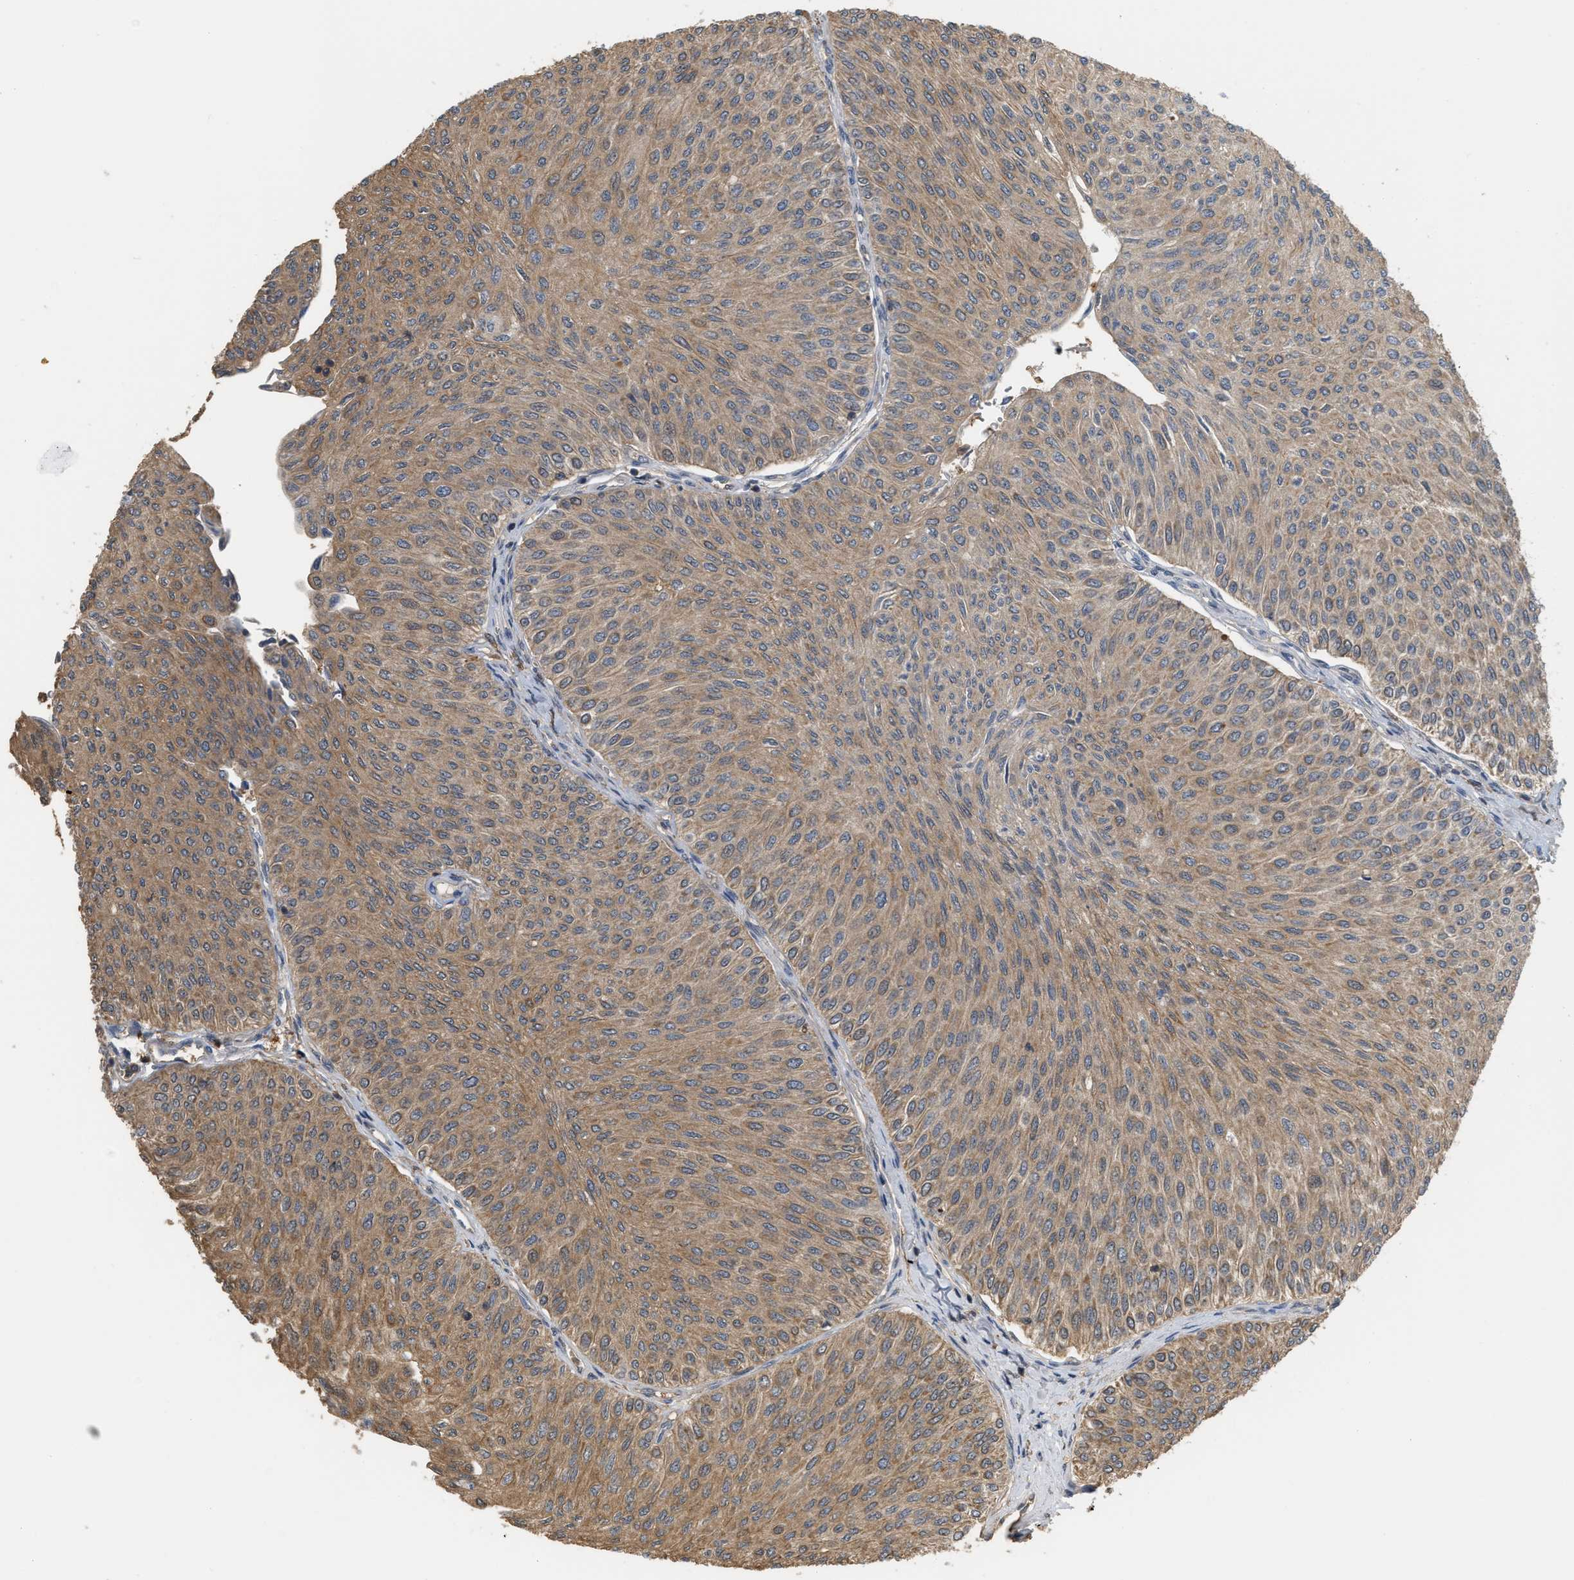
{"staining": {"intensity": "moderate", "quantity": ">75%", "location": "cytoplasmic/membranous"}, "tissue": "urothelial cancer", "cell_type": "Tumor cells", "image_type": "cancer", "snomed": [{"axis": "morphology", "description": "Urothelial carcinoma, Low grade"}, {"axis": "topography", "description": "Urinary bladder"}], "caption": "Human urothelial cancer stained with a protein marker reveals moderate staining in tumor cells.", "gene": "MTPN", "patient": {"sex": "male", "age": 78}}